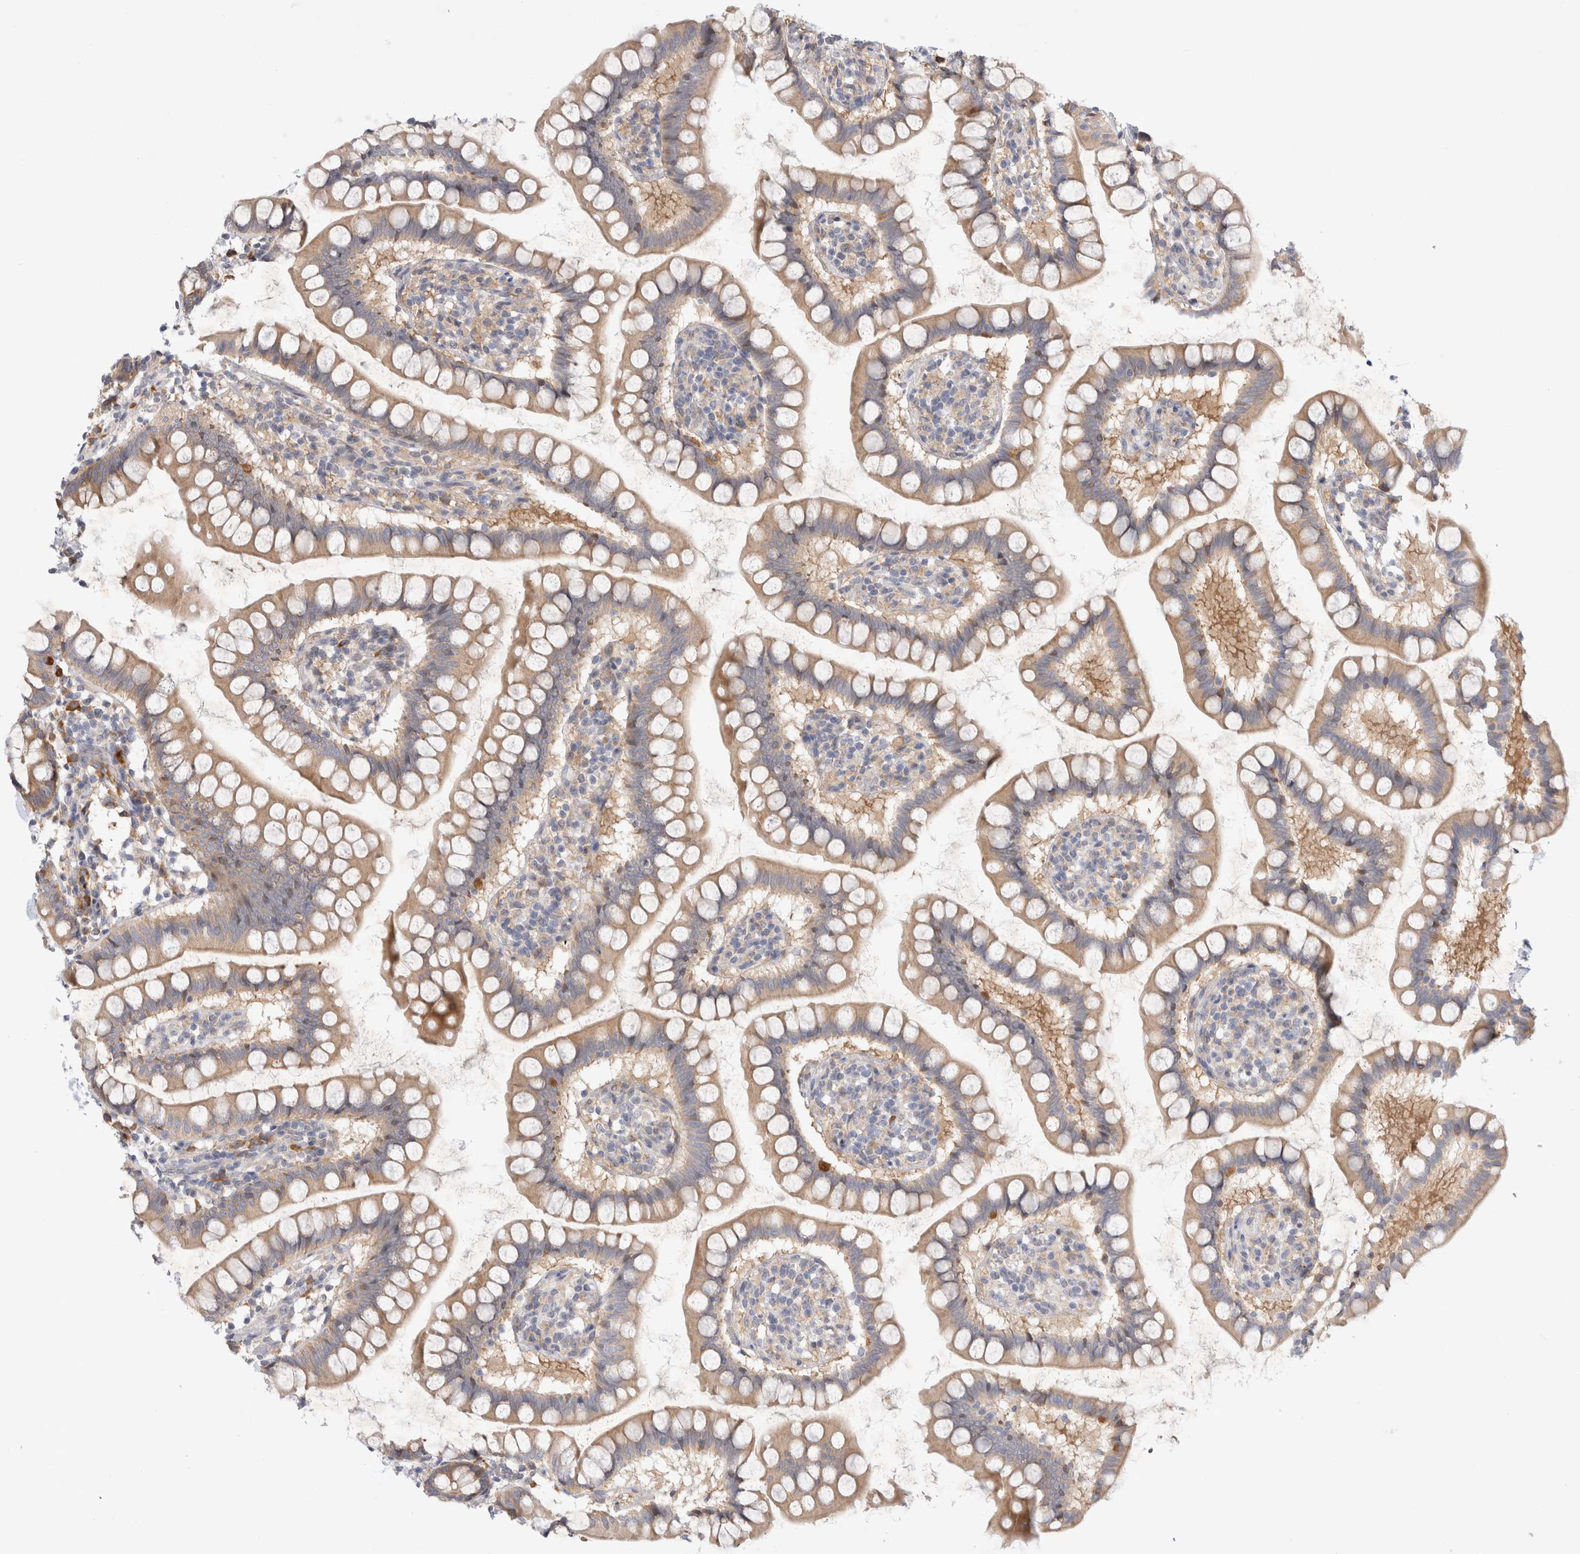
{"staining": {"intensity": "moderate", "quantity": ">75%", "location": "cytoplasmic/membranous"}, "tissue": "small intestine", "cell_type": "Glandular cells", "image_type": "normal", "snomed": [{"axis": "morphology", "description": "Normal tissue, NOS"}, {"axis": "topography", "description": "Small intestine"}], "caption": "Immunohistochemical staining of unremarkable small intestine reveals >75% levels of moderate cytoplasmic/membranous protein positivity in about >75% of glandular cells.", "gene": "NEDD4L", "patient": {"sex": "female", "age": 84}}